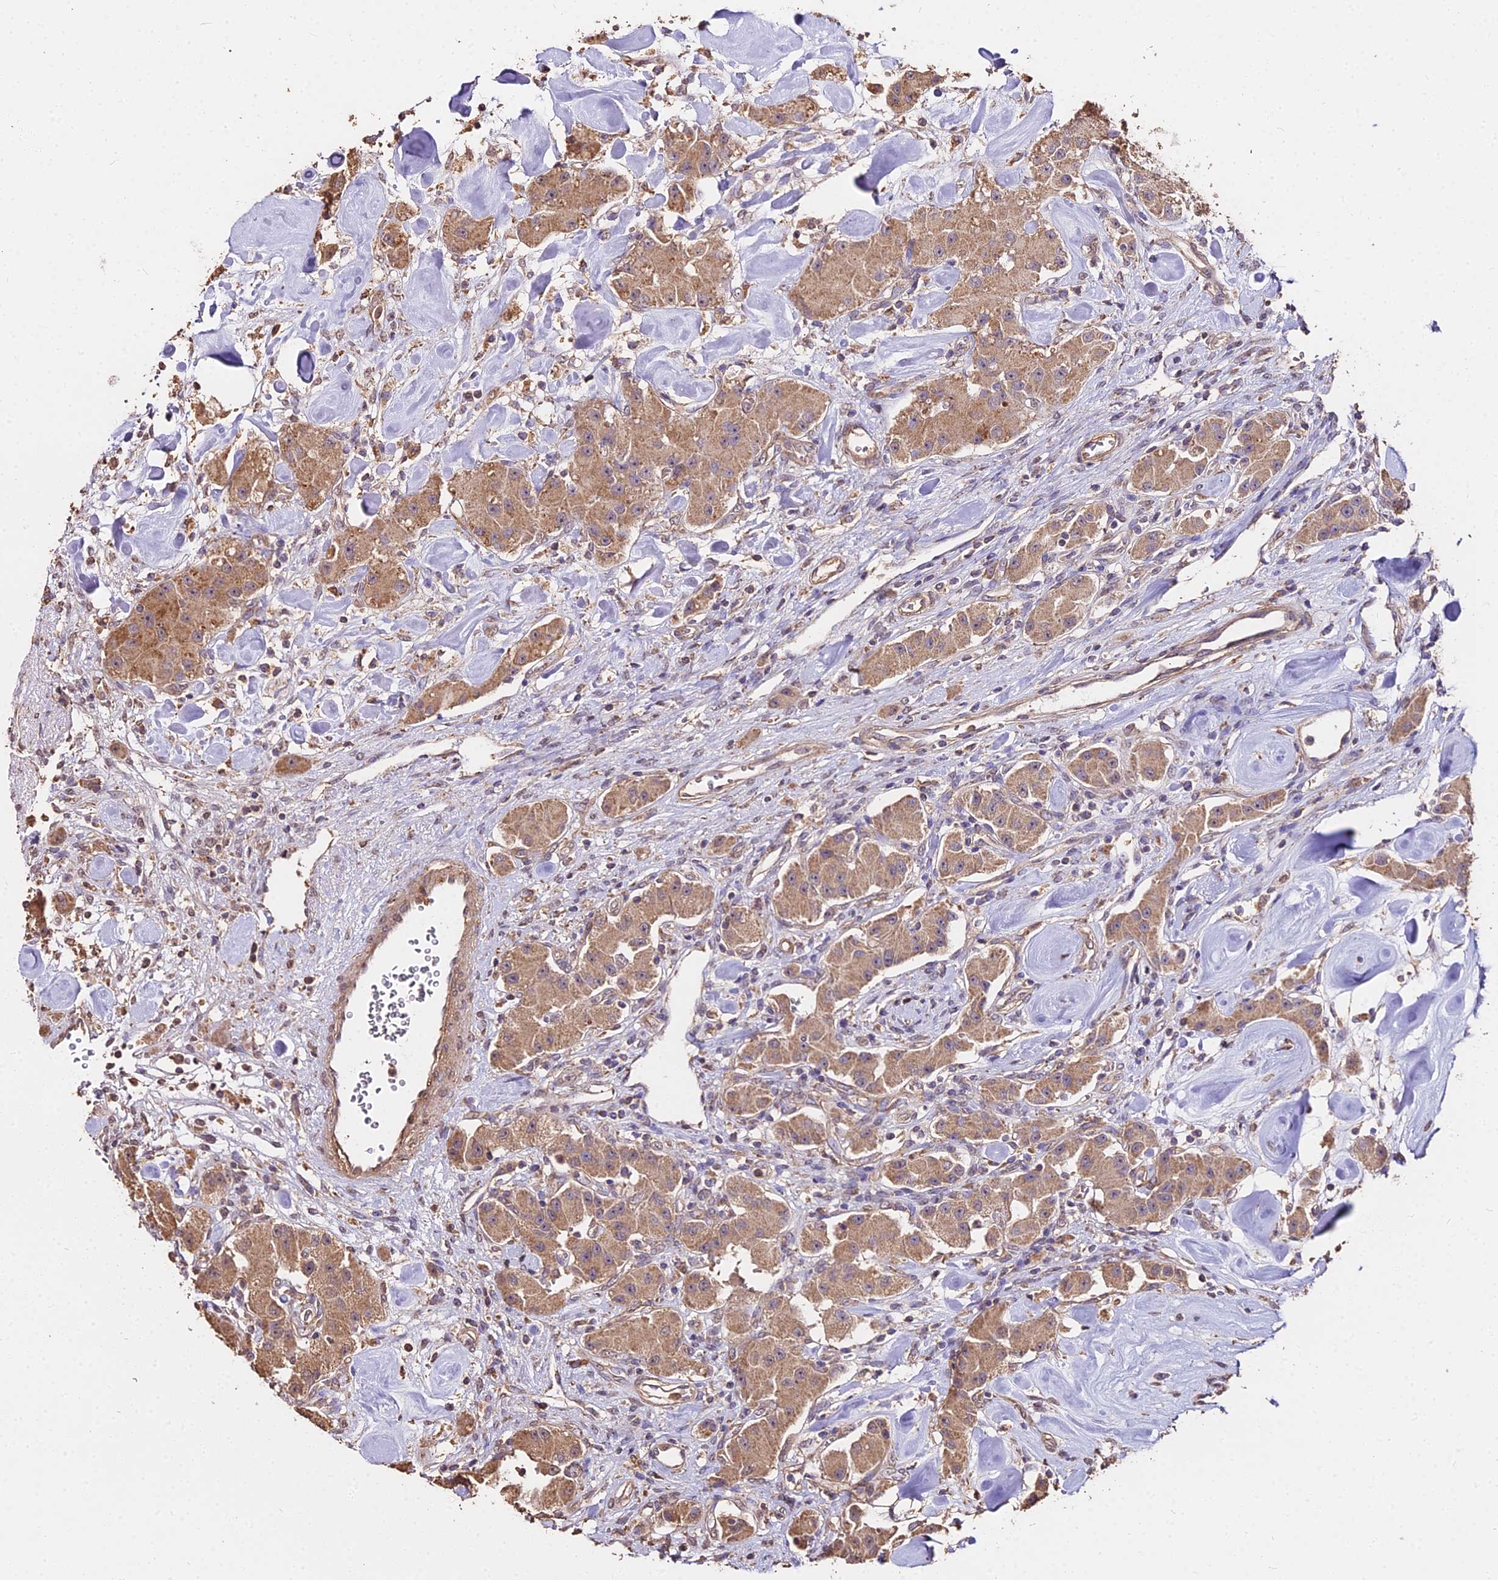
{"staining": {"intensity": "moderate", "quantity": ">75%", "location": "cytoplasmic/membranous"}, "tissue": "carcinoid", "cell_type": "Tumor cells", "image_type": "cancer", "snomed": [{"axis": "morphology", "description": "Carcinoid, malignant, NOS"}, {"axis": "topography", "description": "Pancreas"}], "caption": "Human carcinoid stained with a protein marker exhibits moderate staining in tumor cells.", "gene": "METTL13", "patient": {"sex": "male", "age": 41}}